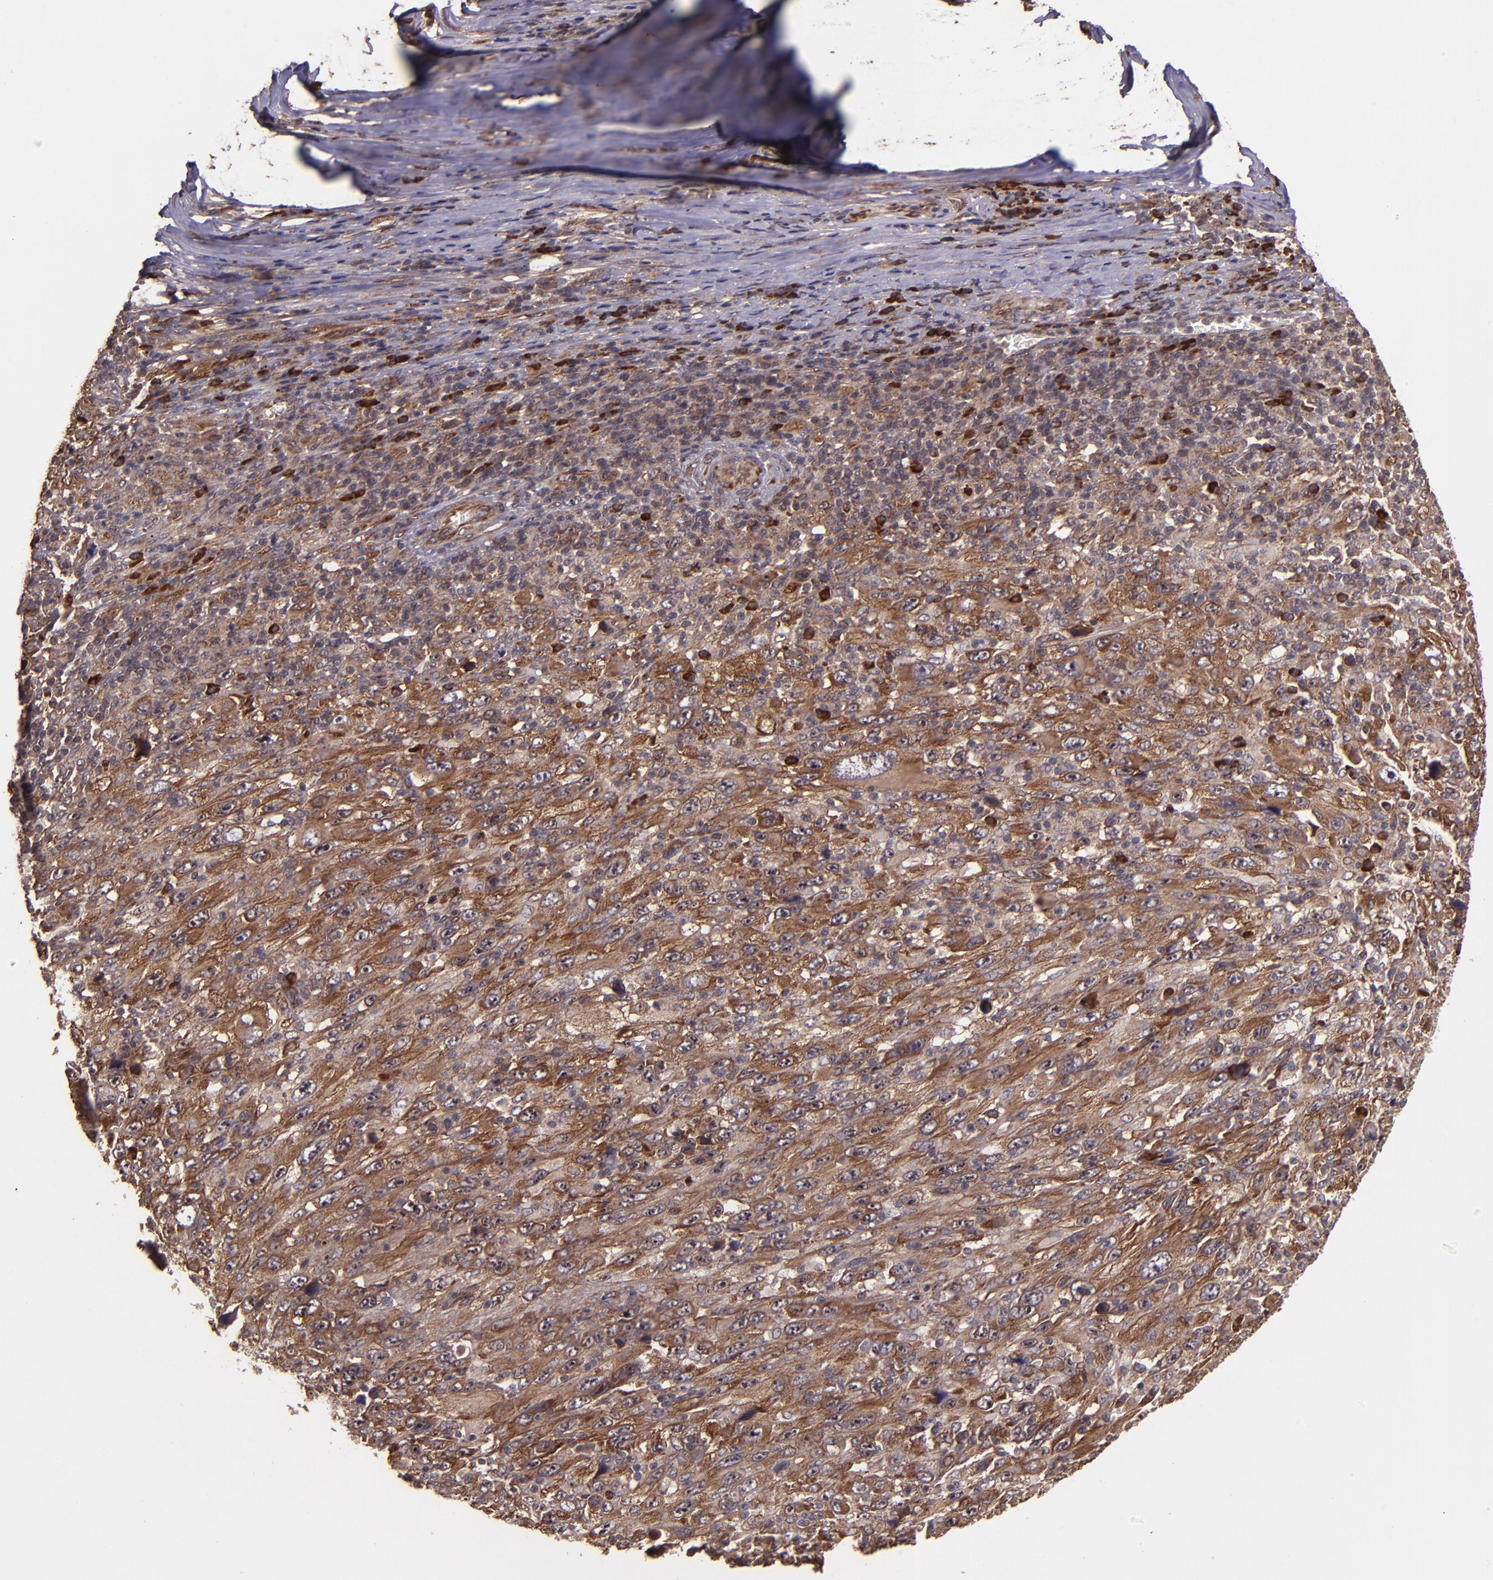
{"staining": {"intensity": "strong", "quantity": ">75%", "location": "cytoplasmic/membranous"}, "tissue": "melanoma", "cell_type": "Tumor cells", "image_type": "cancer", "snomed": [{"axis": "morphology", "description": "Malignant melanoma, Metastatic site"}, {"axis": "topography", "description": "Skin"}], "caption": "Melanoma stained with a protein marker shows strong staining in tumor cells.", "gene": "USP51", "patient": {"sex": "female", "age": 56}}